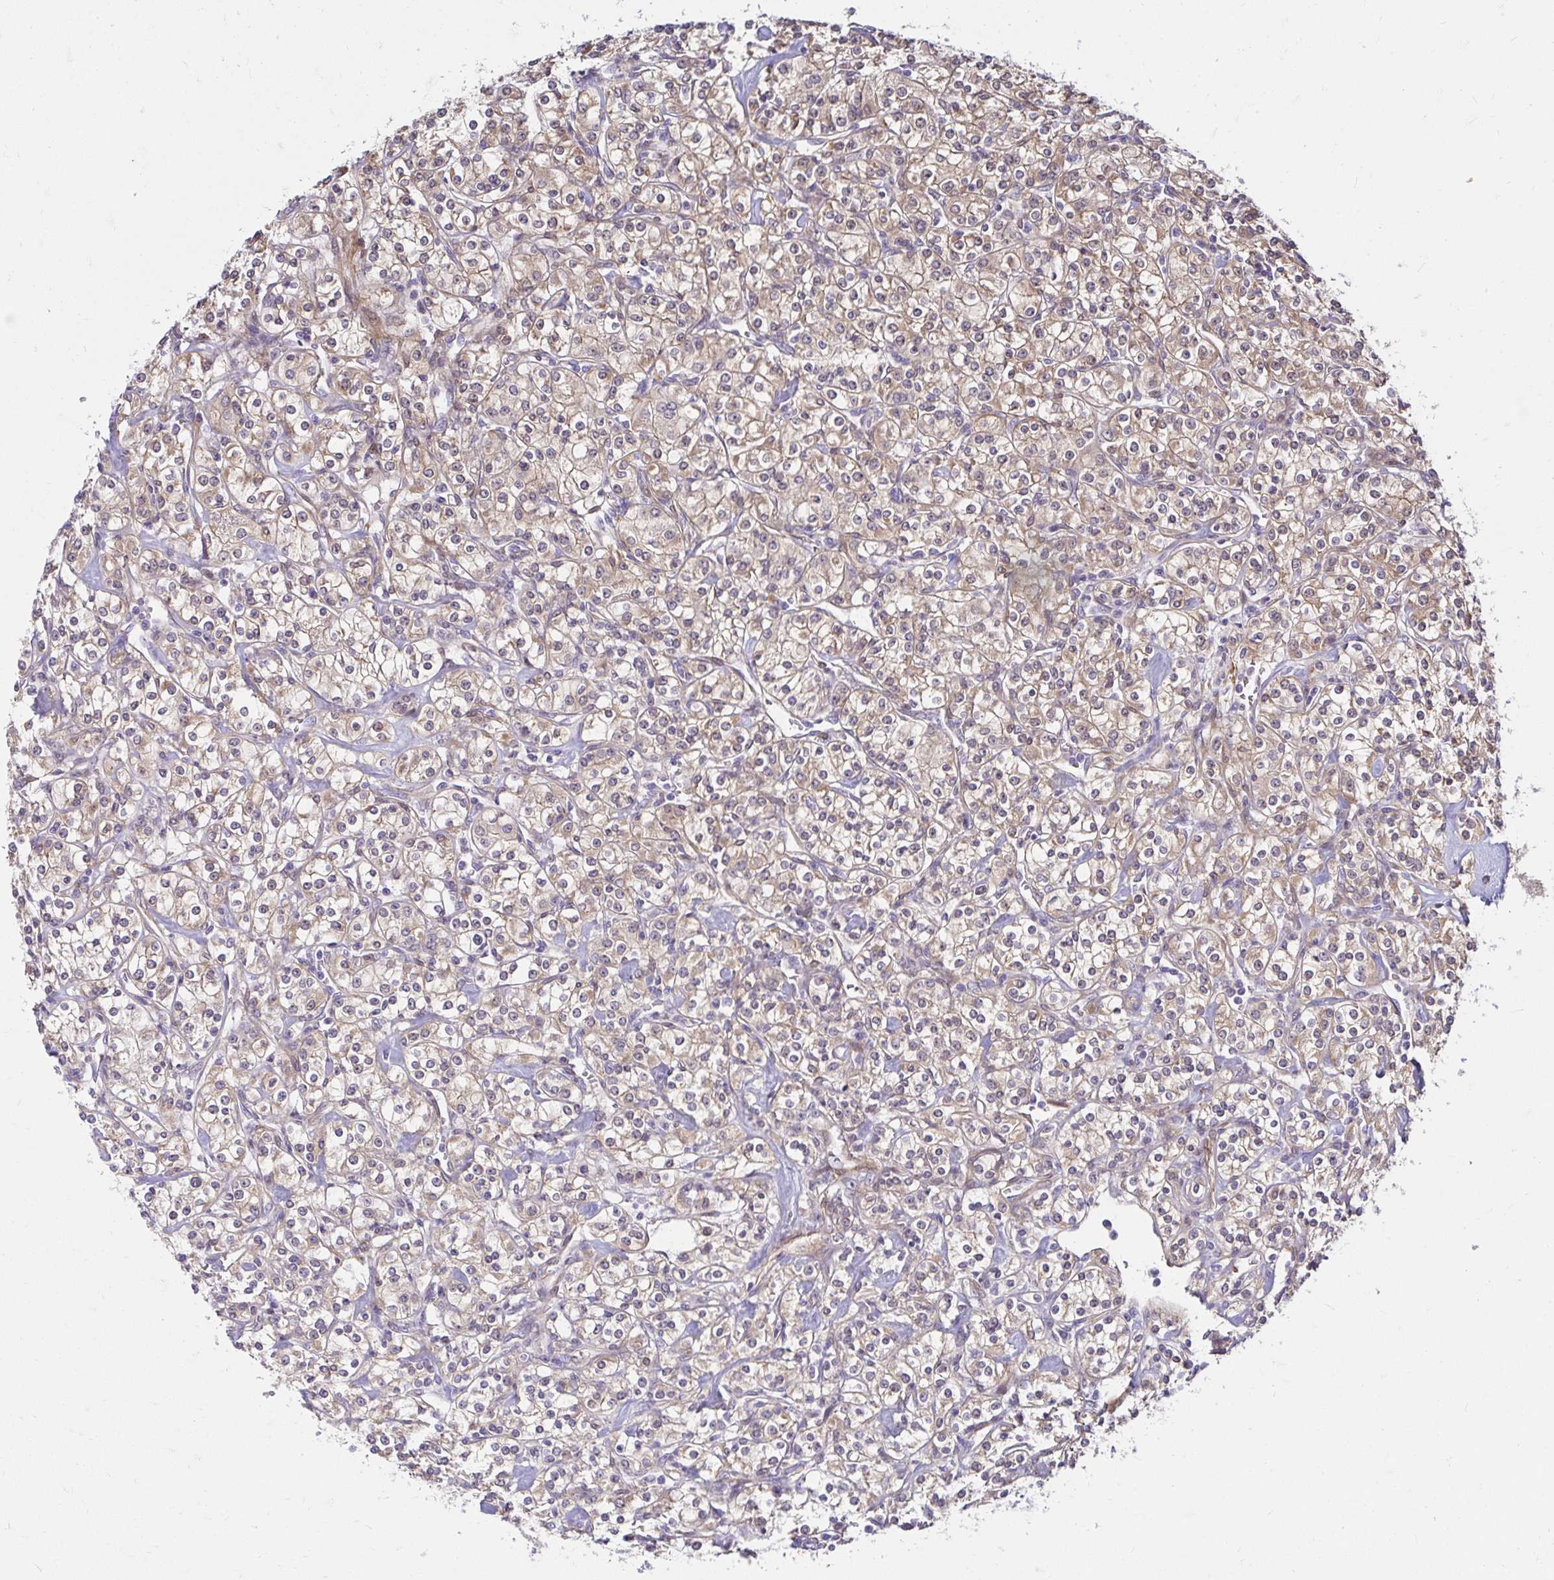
{"staining": {"intensity": "weak", "quantity": ">75%", "location": "cytoplasmic/membranous"}, "tissue": "renal cancer", "cell_type": "Tumor cells", "image_type": "cancer", "snomed": [{"axis": "morphology", "description": "Adenocarcinoma, NOS"}, {"axis": "topography", "description": "Kidney"}], "caption": "DAB (3,3'-diaminobenzidine) immunohistochemical staining of human adenocarcinoma (renal) demonstrates weak cytoplasmic/membranous protein expression in approximately >75% of tumor cells.", "gene": "YAP1", "patient": {"sex": "male", "age": 77}}